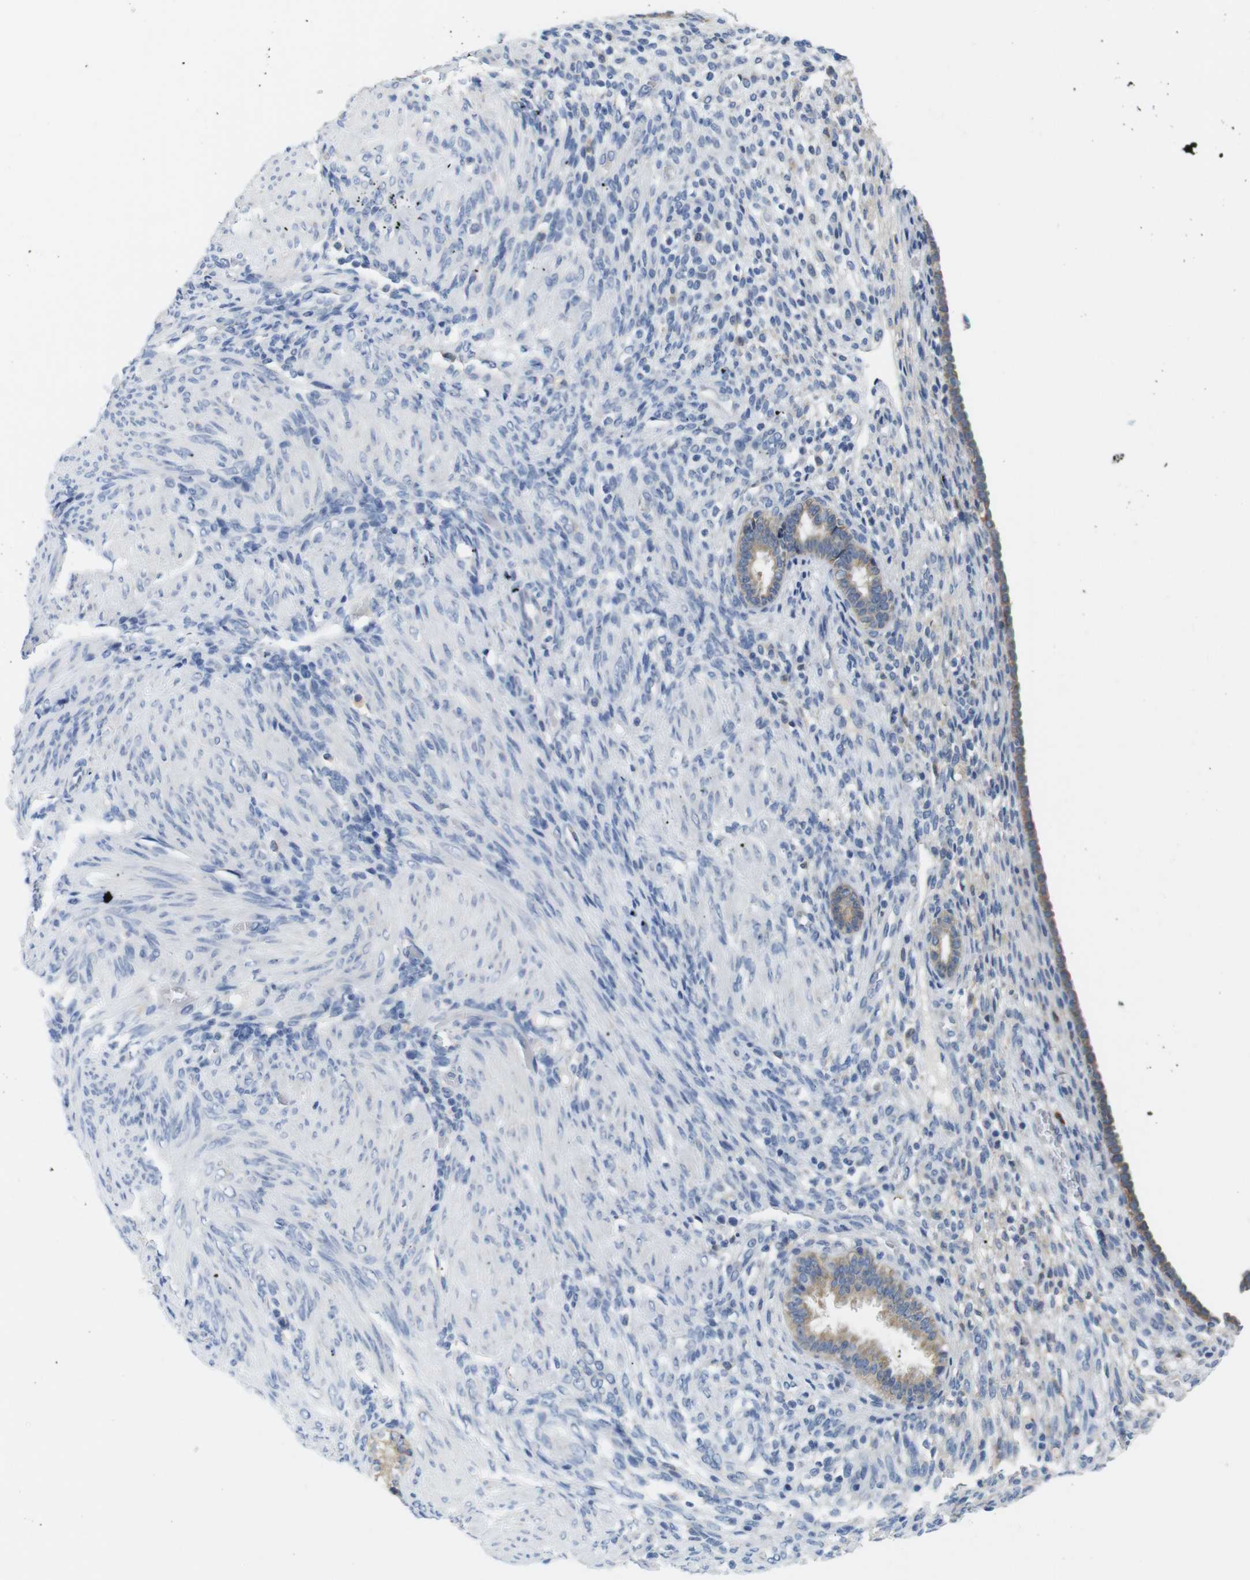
{"staining": {"intensity": "negative", "quantity": "none", "location": "none"}, "tissue": "endometrium", "cell_type": "Cells in endometrial stroma", "image_type": "normal", "snomed": [{"axis": "morphology", "description": "Normal tissue, NOS"}, {"axis": "topography", "description": "Endometrium"}], "caption": "Cells in endometrial stroma are negative for brown protein staining in unremarkable endometrium. (Immunohistochemistry, brightfield microscopy, high magnification).", "gene": "NEBL", "patient": {"sex": "female", "age": 72}}